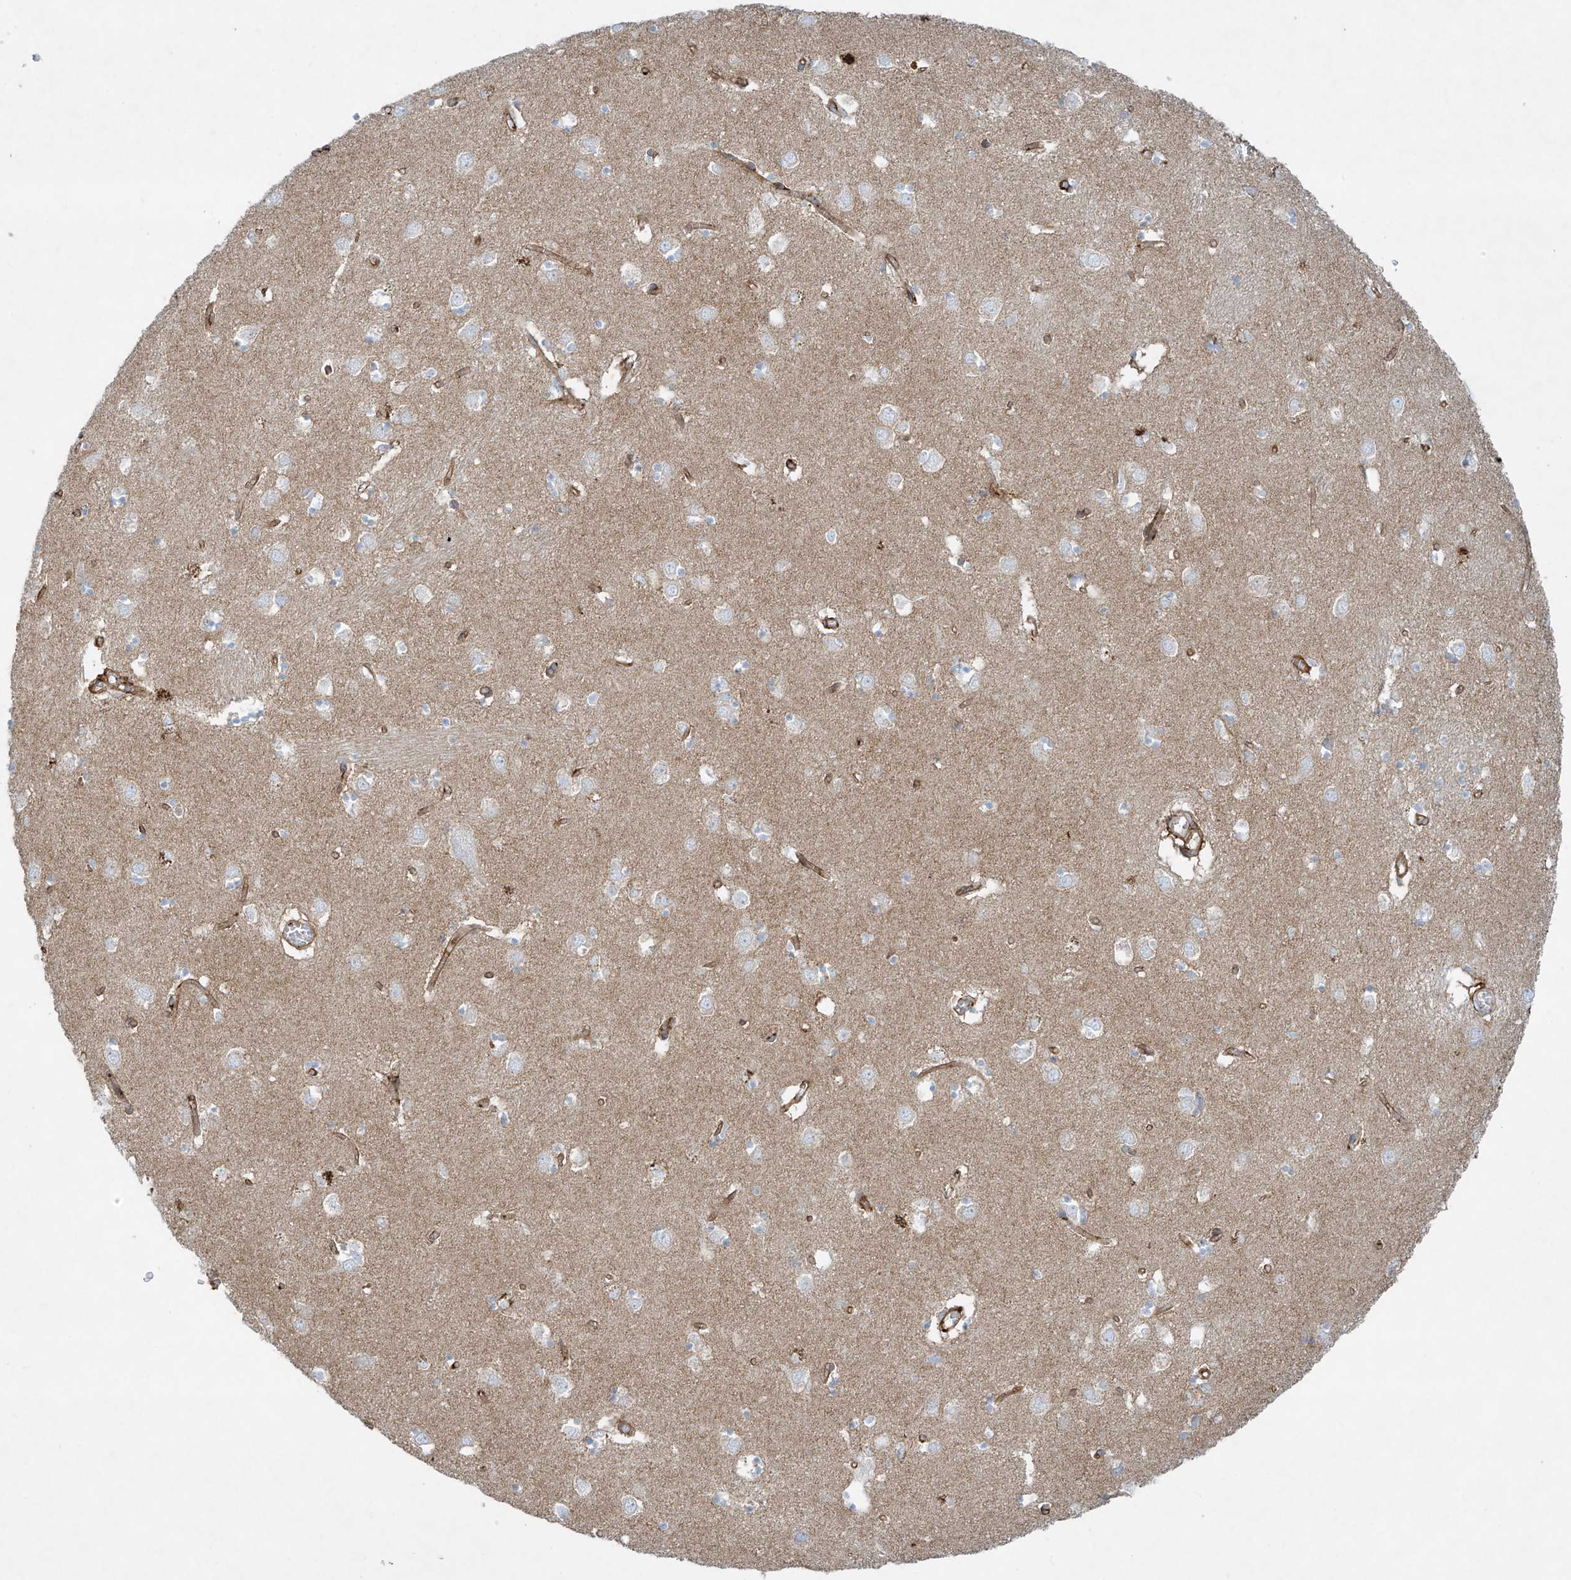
{"staining": {"intensity": "weak", "quantity": "<25%", "location": "cytoplasmic/membranous"}, "tissue": "caudate", "cell_type": "Glial cells", "image_type": "normal", "snomed": [{"axis": "morphology", "description": "Normal tissue, NOS"}, {"axis": "topography", "description": "Lateral ventricle wall"}], "caption": "Caudate was stained to show a protein in brown. There is no significant staining in glial cells.", "gene": "VAMP5", "patient": {"sex": "male", "age": 70}}